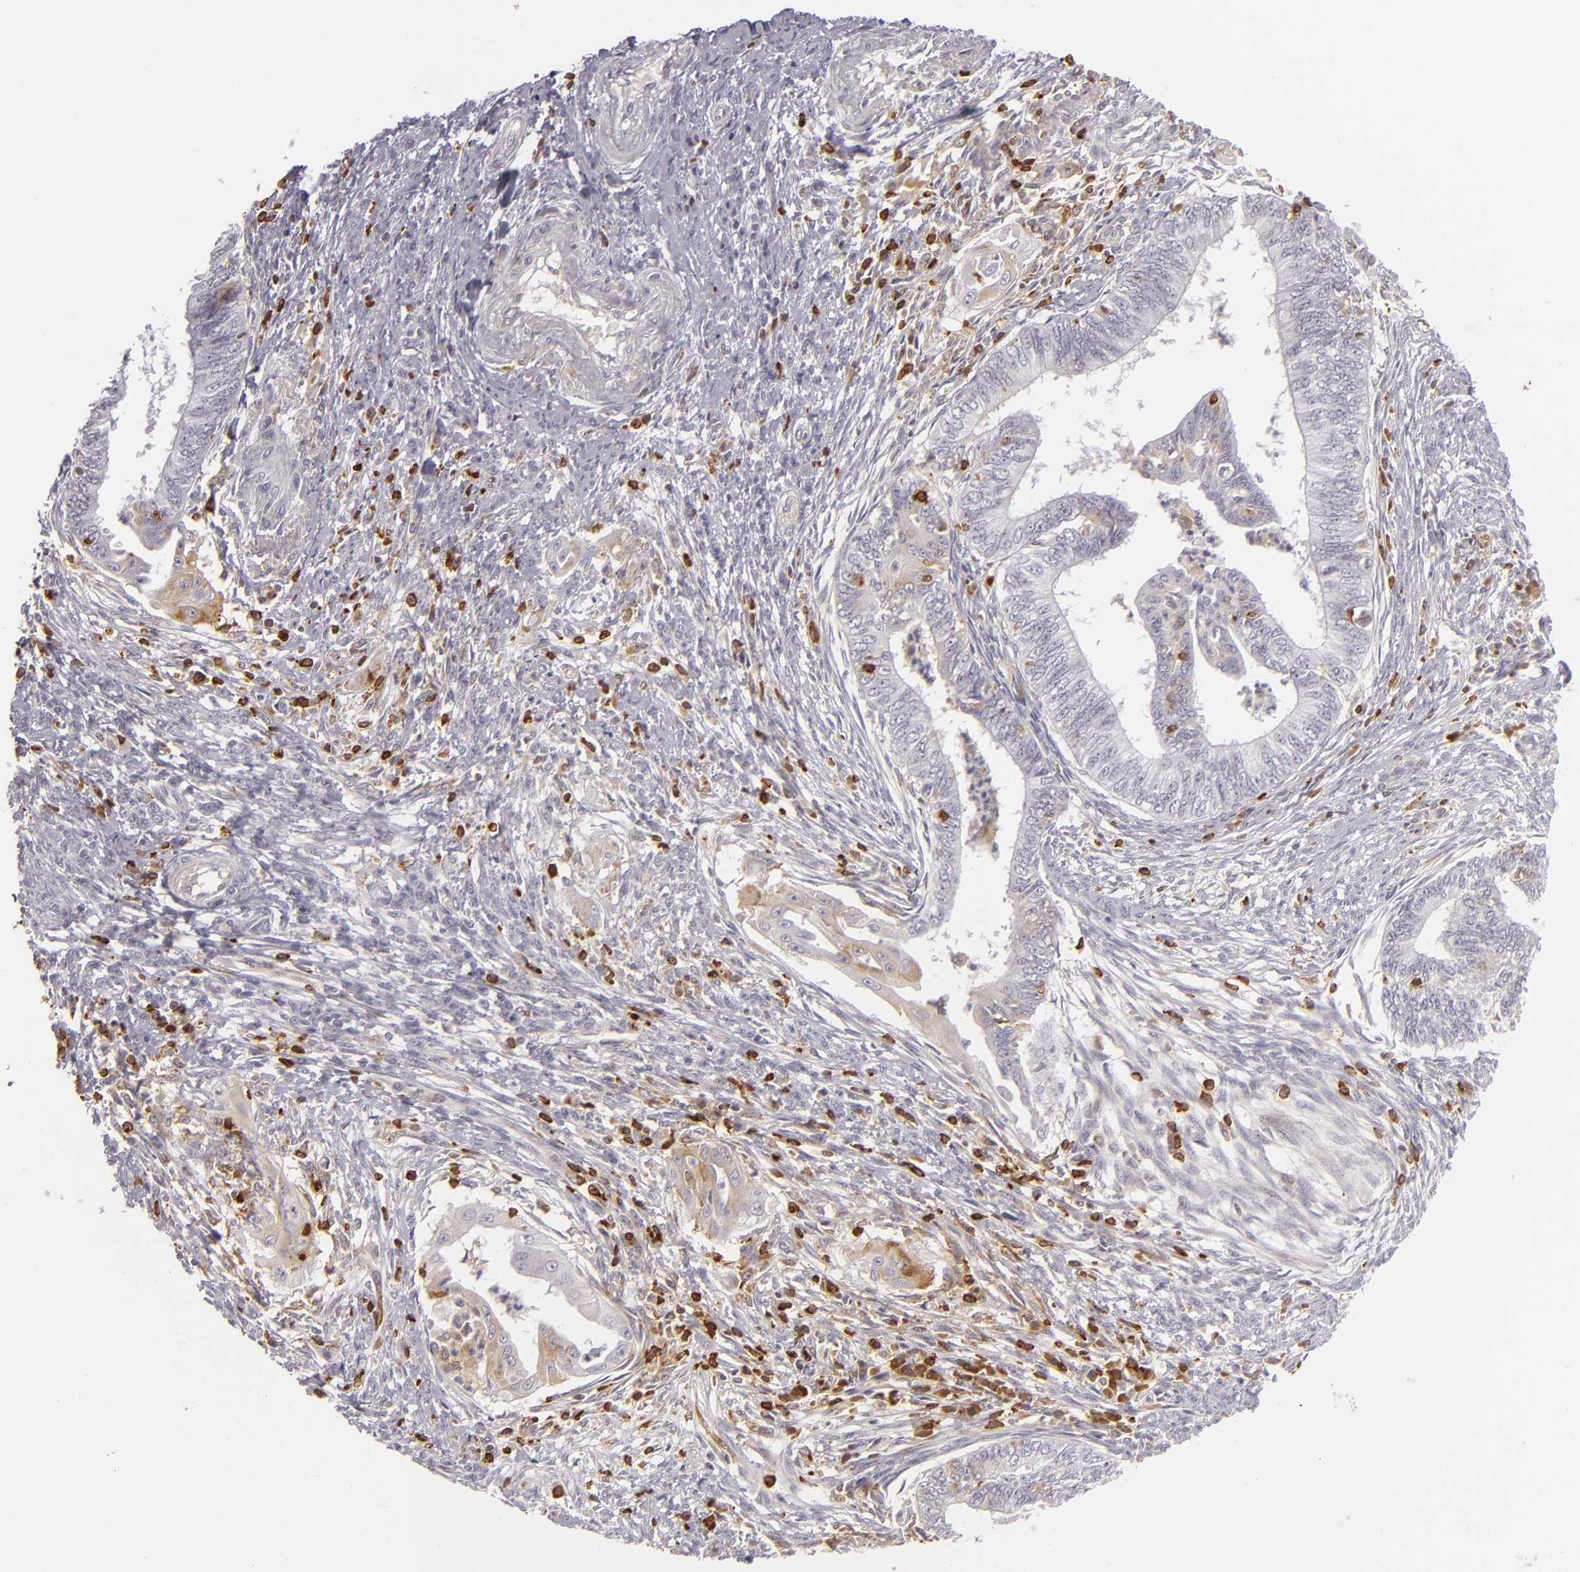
{"staining": {"intensity": "weak", "quantity": "<25%", "location": "cytoplasmic/membranous"}, "tissue": "endometrial cancer", "cell_type": "Tumor cells", "image_type": "cancer", "snomed": [{"axis": "morphology", "description": "Adenocarcinoma, NOS"}, {"axis": "topography", "description": "Endometrium"}], "caption": "High magnification brightfield microscopy of endometrial cancer stained with DAB (3,3'-diaminobenzidine) (brown) and counterstained with hematoxylin (blue): tumor cells show no significant expression. (DAB (3,3'-diaminobenzidine) immunohistochemistry (IHC), high magnification).", "gene": "APOBEC3G", "patient": {"sex": "female", "age": 66}}